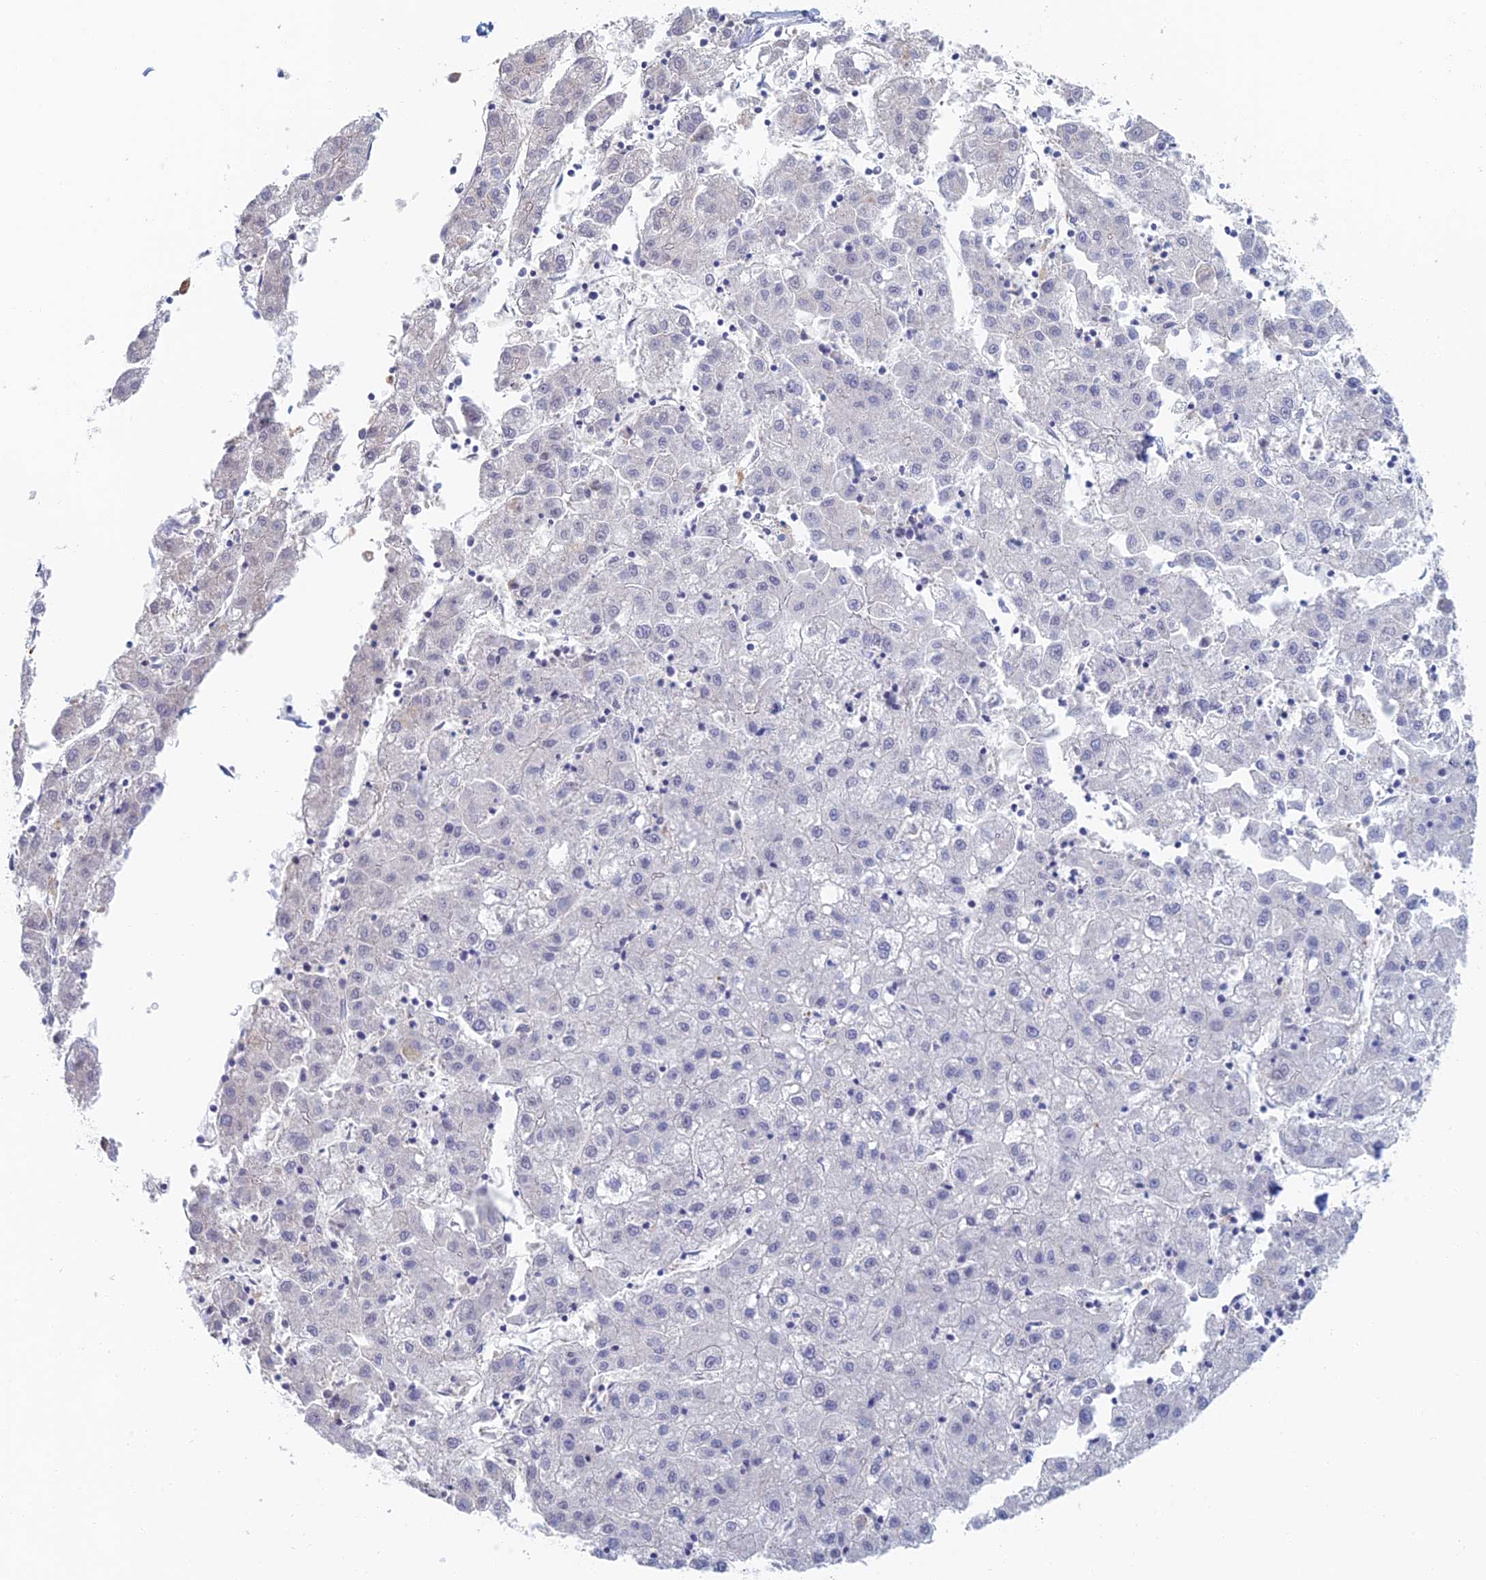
{"staining": {"intensity": "negative", "quantity": "none", "location": "none"}, "tissue": "liver cancer", "cell_type": "Tumor cells", "image_type": "cancer", "snomed": [{"axis": "morphology", "description": "Carcinoma, Hepatocellular, NOS"}, {"axis": "topography", "description": "Liver"}], "caption": "Hepatocellular carcinoma (liver) stained for a protein using immunohistochemistry (IHC) displays no expression tumor cells.", "gene": "ZUP1", "patient": {"sex": "male", "age": 72}}